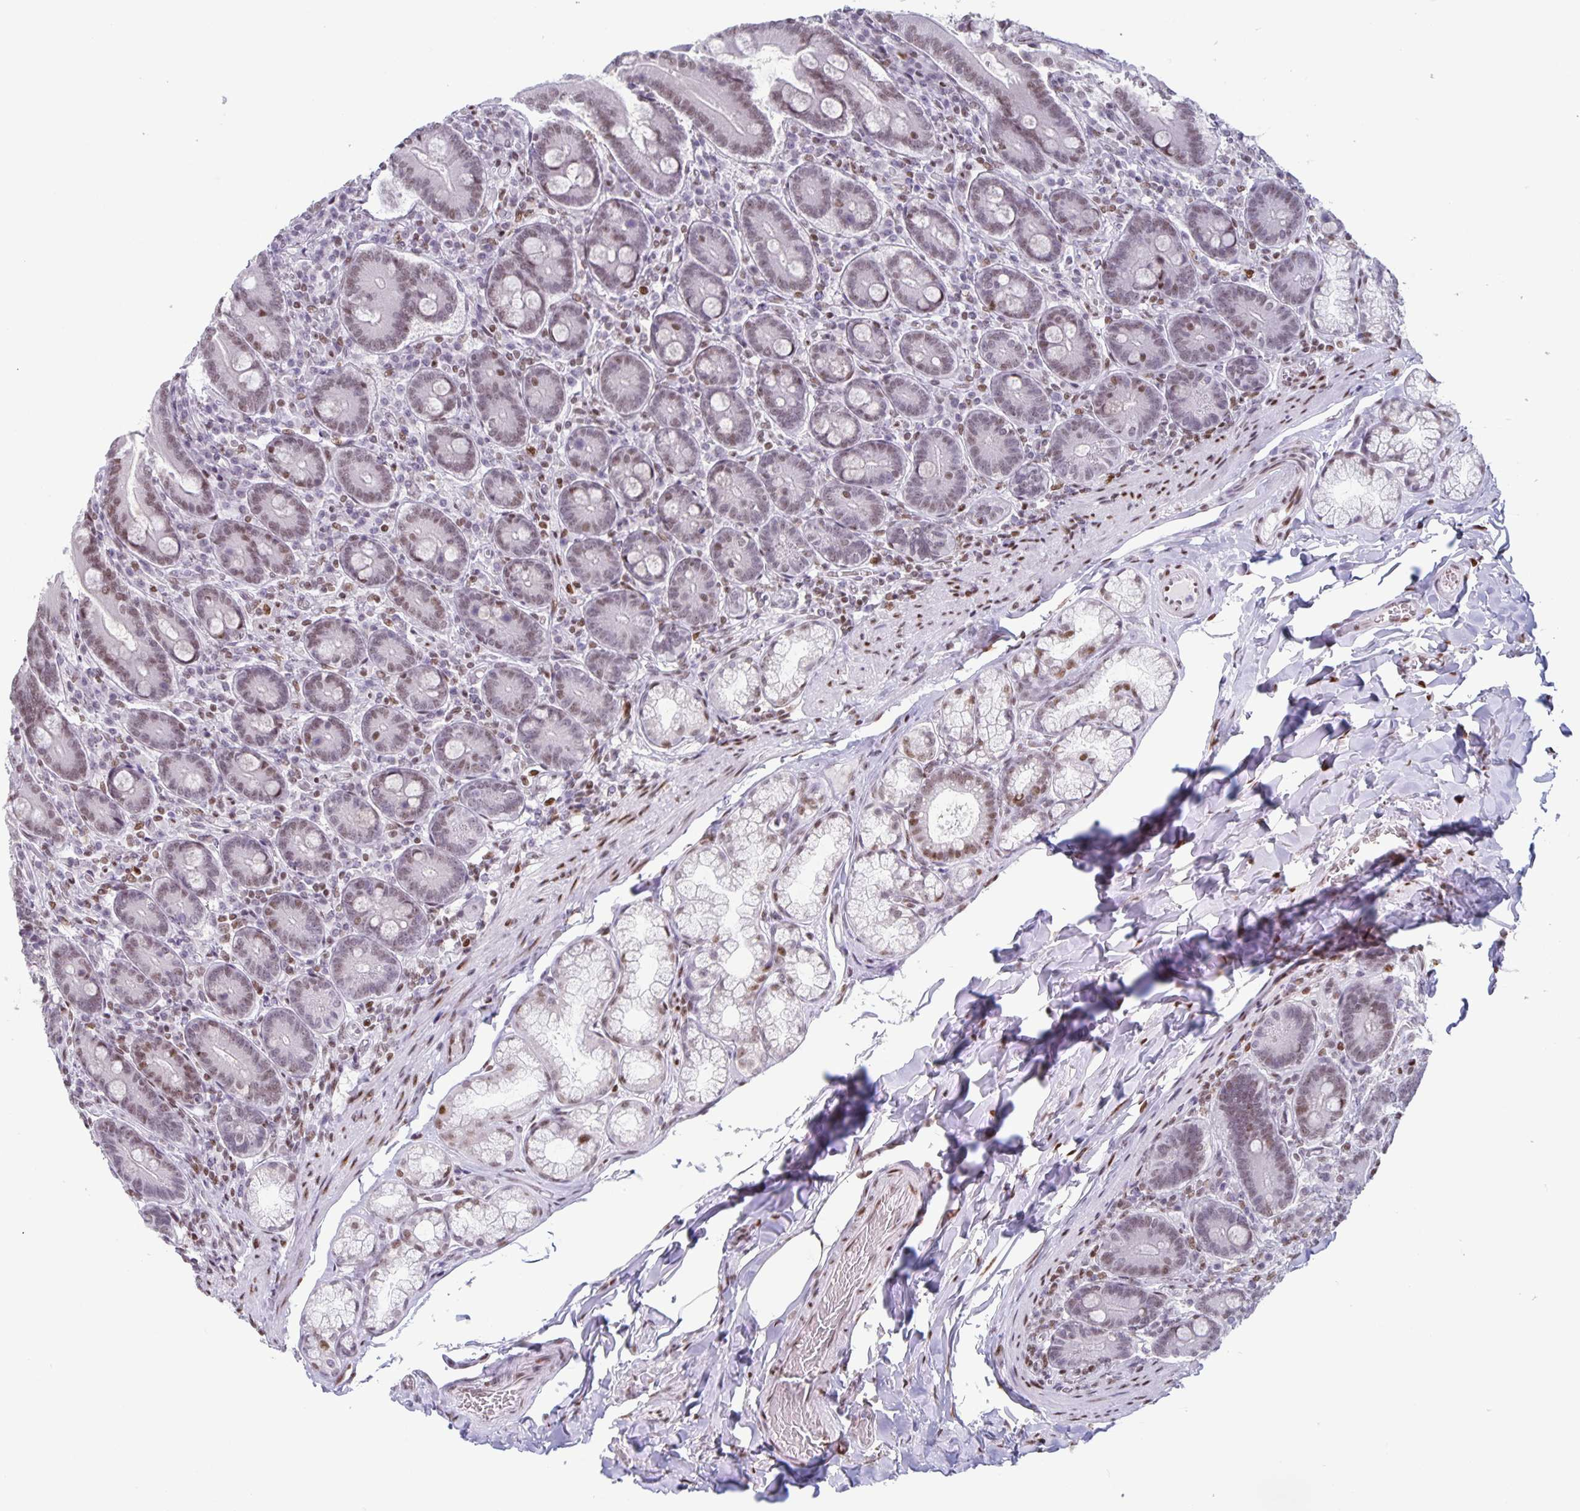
{"staining": {"intensity": "strong", "quantity": "25%-75%", "location": "nuclear"}, "tissue": "duodenum", "cell_type": "Glandular cells", "image_type": "normal", "snomed": [{"axis": "morphology", "description": "Normal tissue, NOS"}, {"axis": "topography", "description": "Duodenum"}], "caption": "IHC (DAB (3,3'-diaminobenzidine)) staining of normal duodenum reveals strong nuclear protein positivity in about 25%-75% of glandular cells.", "gene": "JUND", "patient": {"sex": "female", "age": 62}}